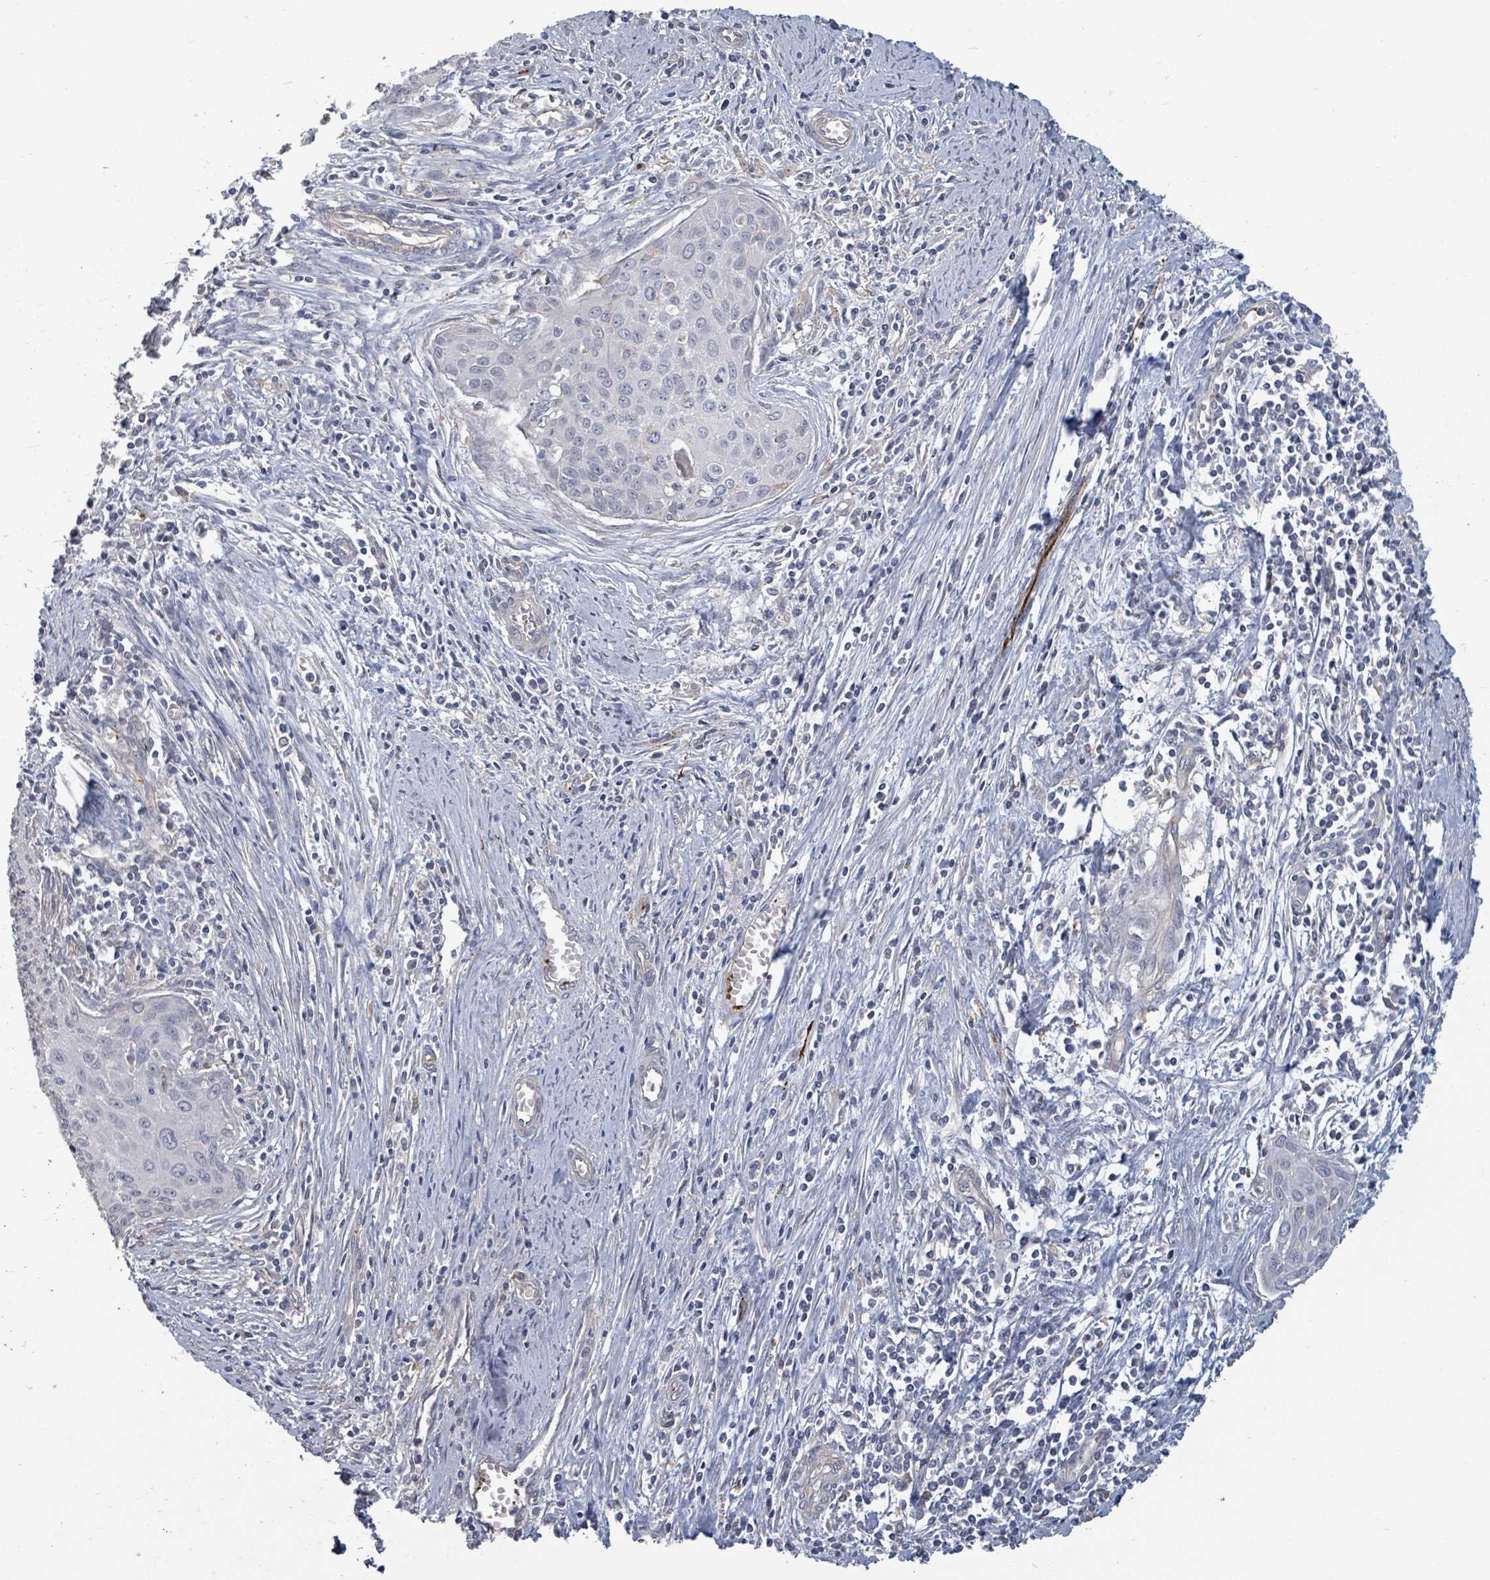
{"staining": {"intensity": "negative", "quantity": "none", "location": "none"}, "tissue": "cervical cancer", "cell_type": "Tumor cells", "image_type": "cancer", "snomed": [{"axis": "morphology", "description": "Squamous cell carcinoma, NOS"}, {"axis": "topography", "description": "Cervix"}], "caption": "Immunohistochemical staining of squamous cell carcinoma (cervical) reveals no significant expression in tumor cells. (Immunohistochemistry (ihc), brightfield microscopy, high magnification).", "gene": "PLAUR", "patient": {"sex": "female", "age": 55}}